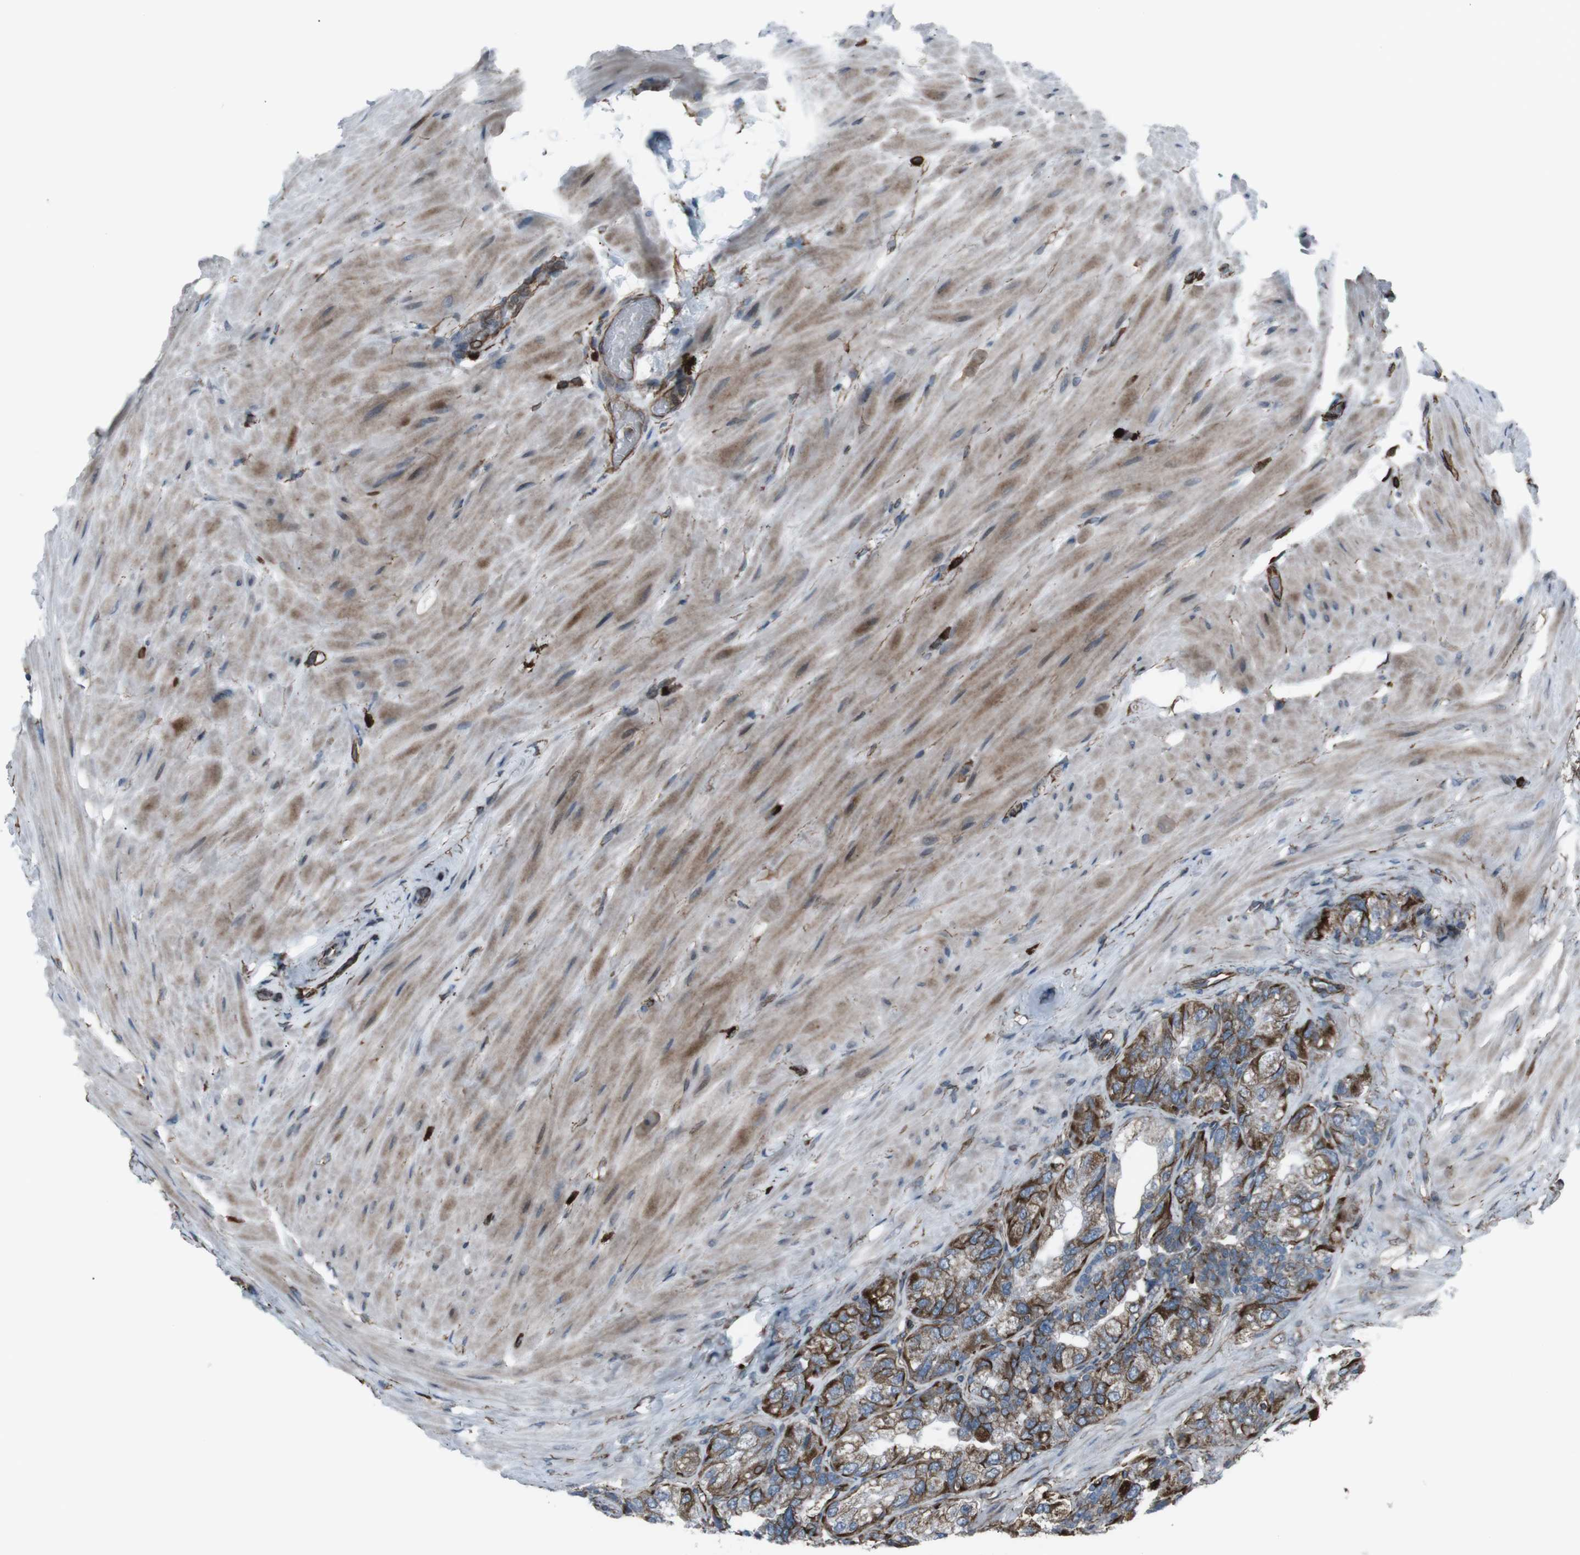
{"staining": {"intensity": "moderate", "quantity": ">75%", "location": "cytoplasmic/membranous"}, "tissue": "seminal vesicle", "cell_type": "Glandular cells", "image_type": "normal", "snomed": [{"axis": "morphology", "description": "Normal tissue, NOS"}, {"axis": "topography", "description": "Seminal veicle"}], "caption": "A brown stain labels moderate cytoplasmic/membranous positivity of a protein in glandular cells of normal seminal vesicle.", "gene": "TMEM141", "patient": {"sex": "male", "age": 68}}